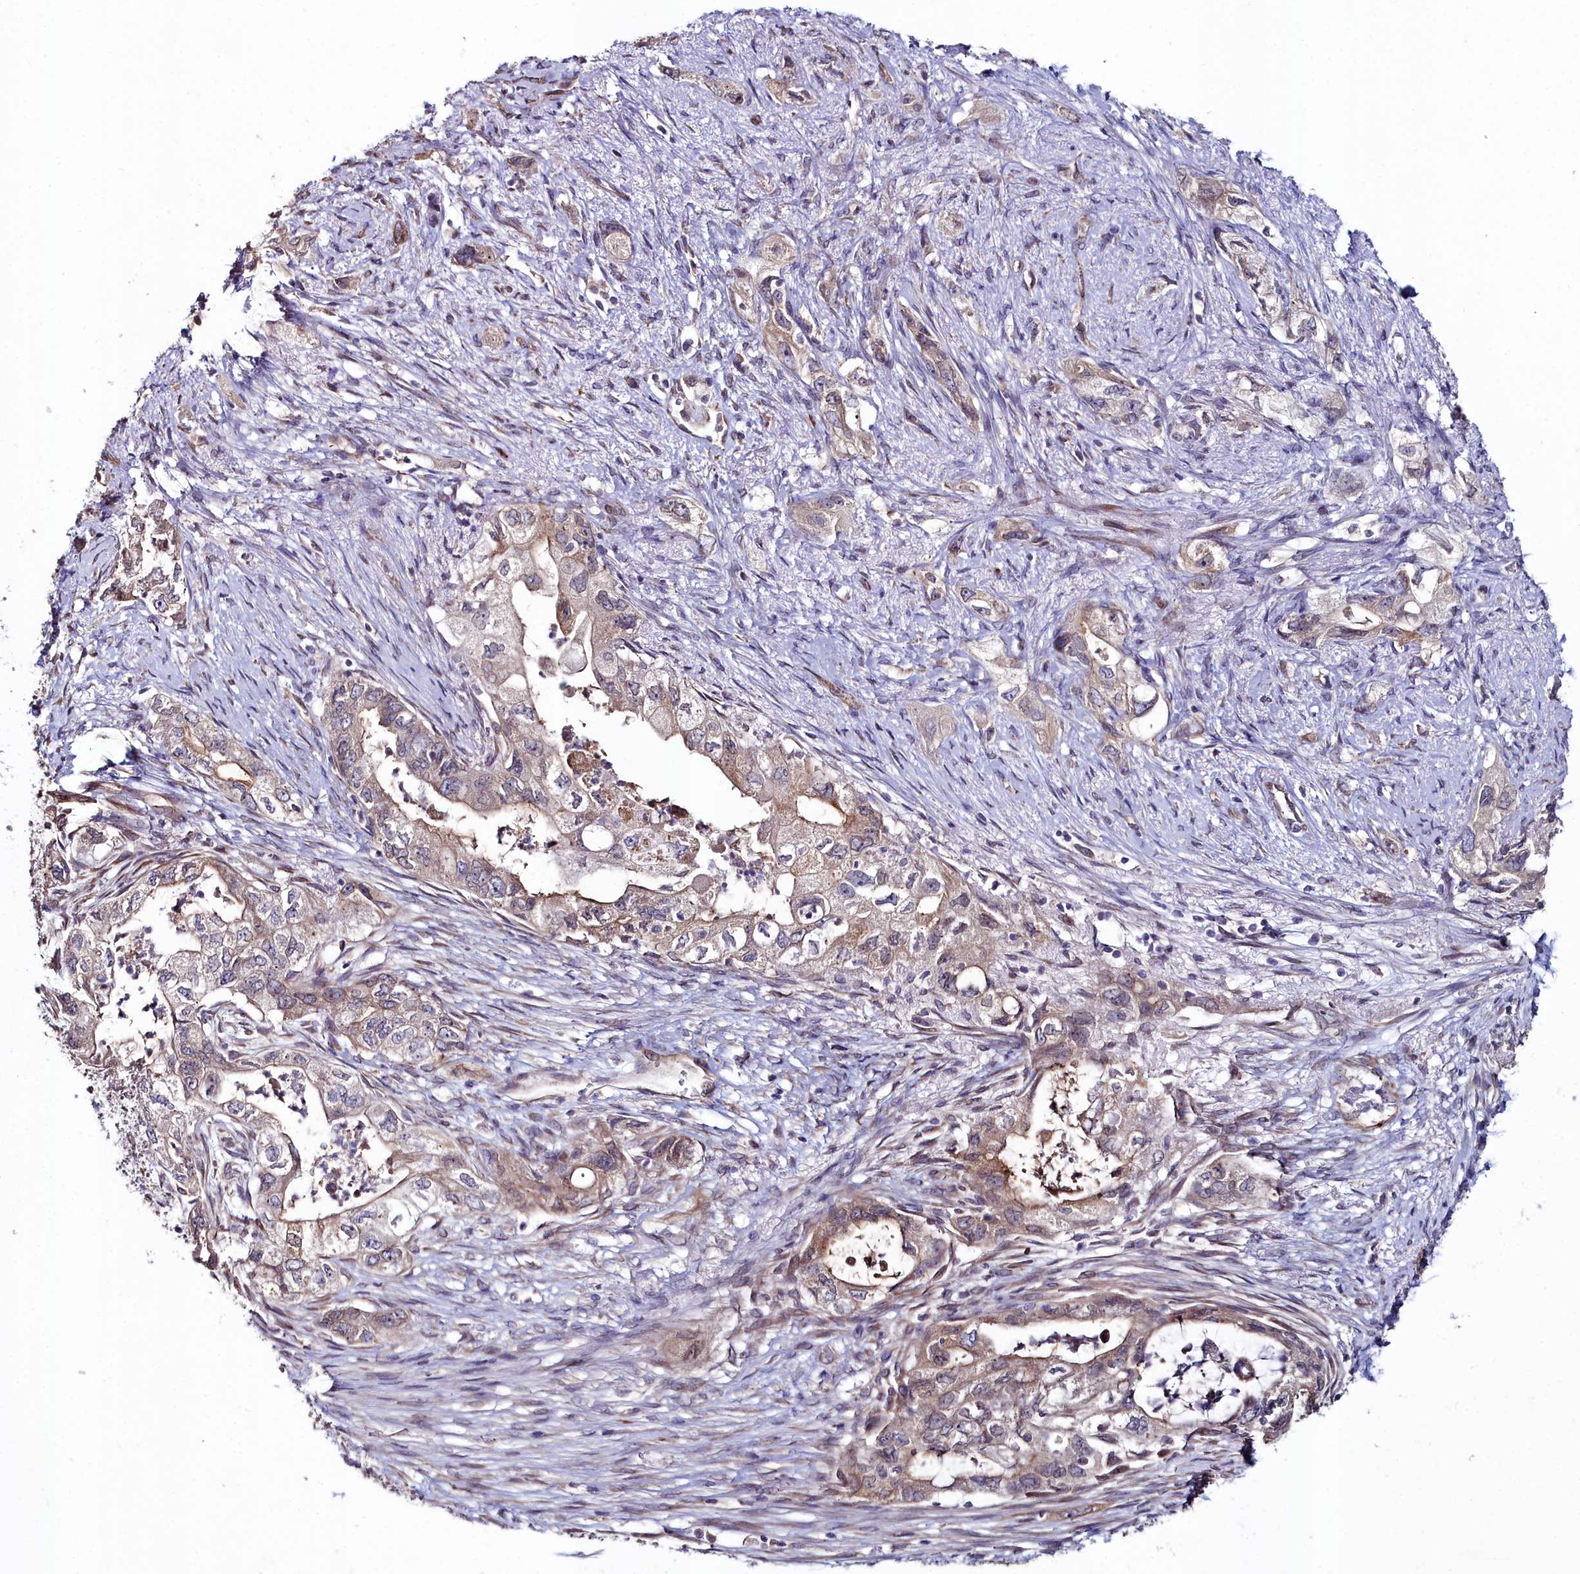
{"staining": {"intensity": "weak", "quantity": "25%-75%", "location": "cytoplasmic/membranous"}, "tissue": "pancreatic cancer", "cell_type": "Tumor cells", "image_type": "cancer", "snomed": [{"axis": "morphology", "description": "Adenocarcinoma, NOS"}, {"axis": "topography", "description": "Pancreas"}], "caption": "An IHC histopathology image of neoplastic tissue is shown. Protein staining in brown labels weak cytoplasmic/membranous positivity in pancreatic cancer within tumor cells.", "gene": "C4orf19", "patient": {"sex": "female", "age": 73}}